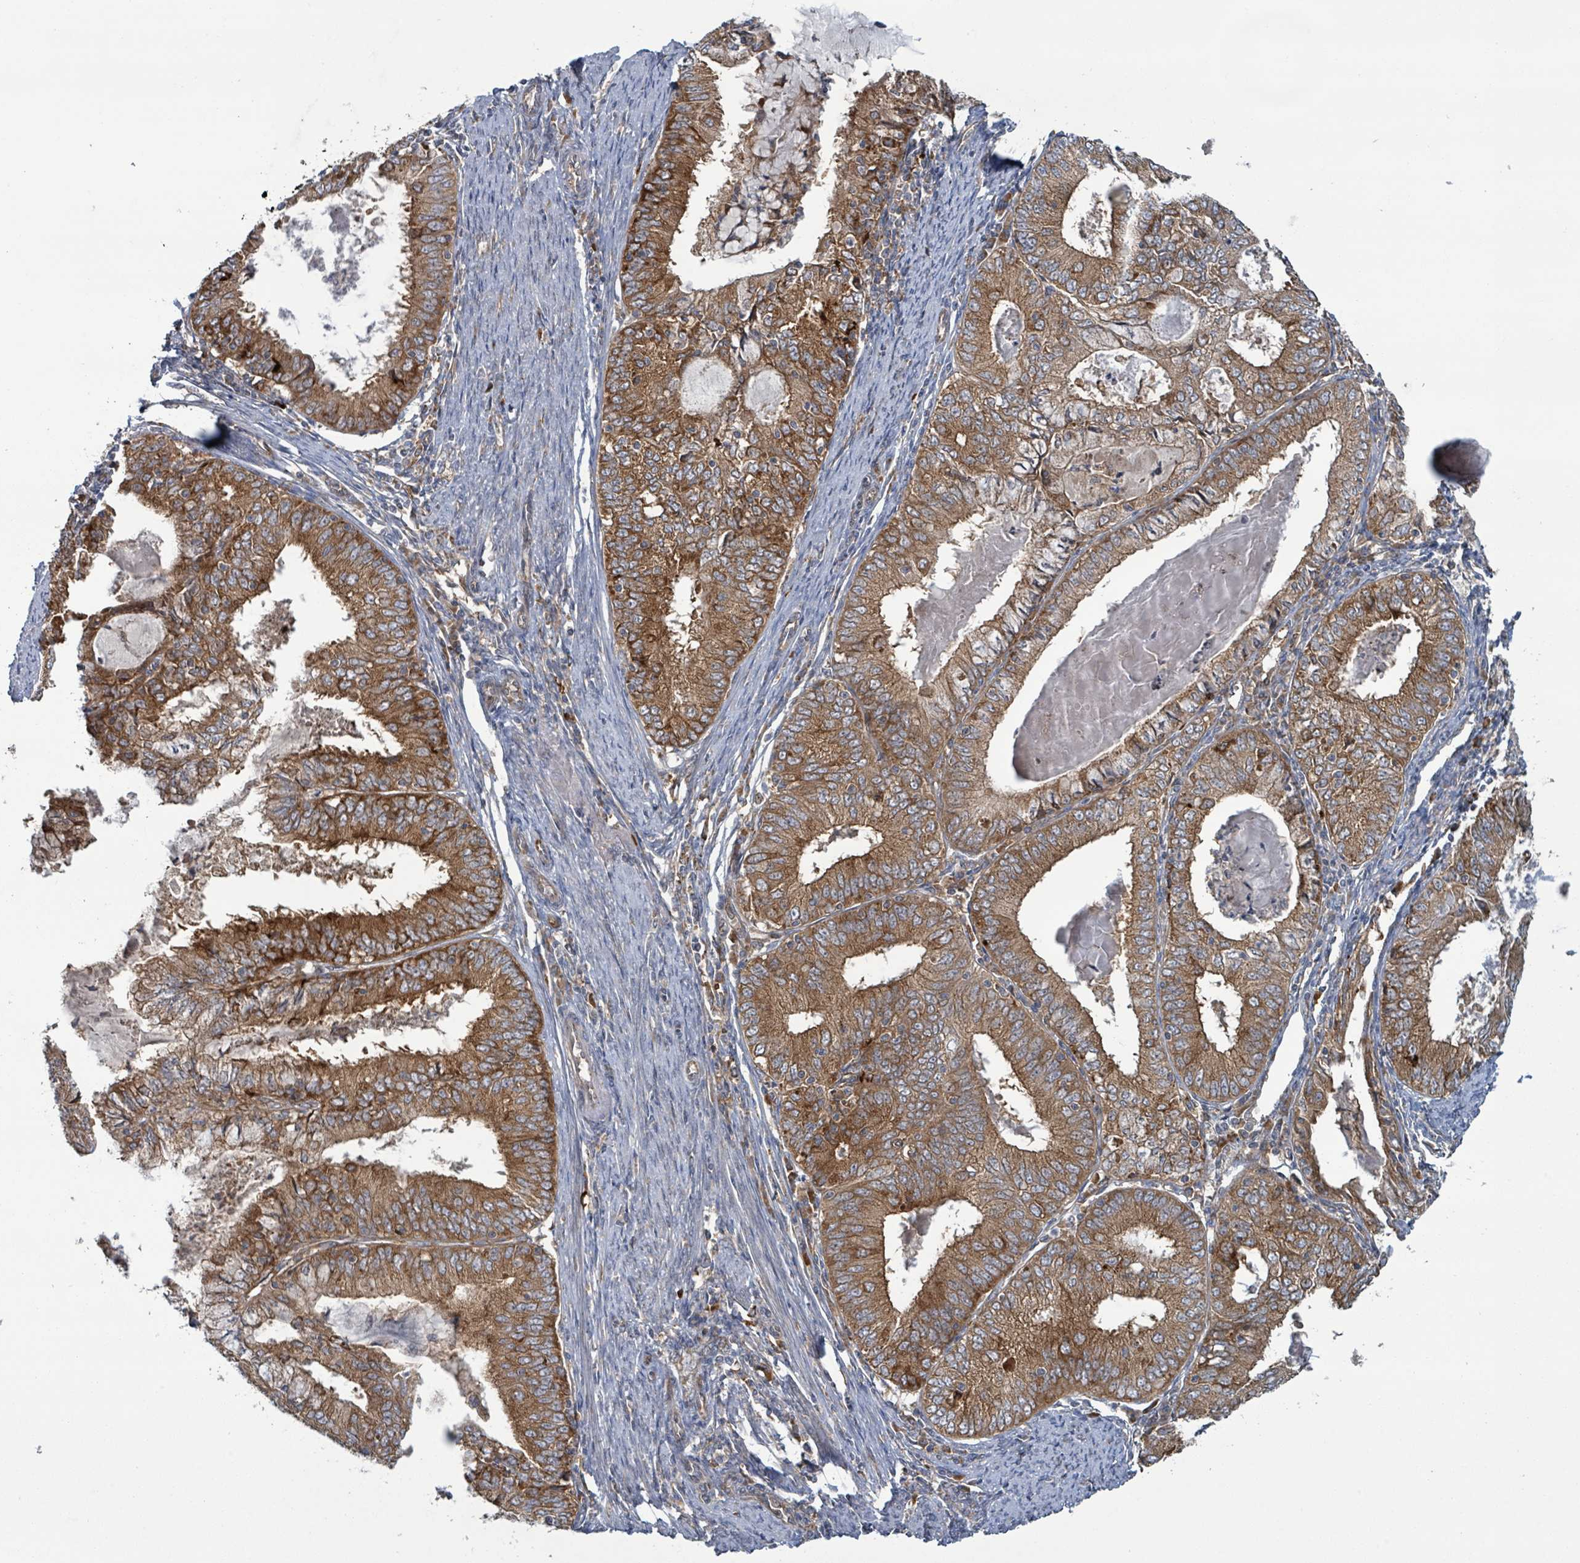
{"staining": {"intensity": "strong", "quantity": ">75%", "location": "cytoplasmic/membranous"}, "tissue": "endometrial cancer", "cell_type": "Tumor cells", "image_type": "cancer", "snomed": [{"axis": "morphology", "description": "Adenocarcinoma, NOS"}, {"axis": "topography", "description": "Endometrium"}], "caption": "A high amount of strong cytoplasmic/membranous positivity is identified in about >75% of tumor cells in endometrial cancer tissue.", "gene": "OR51E1", "patient": {"sex": "female", "age": 57}}